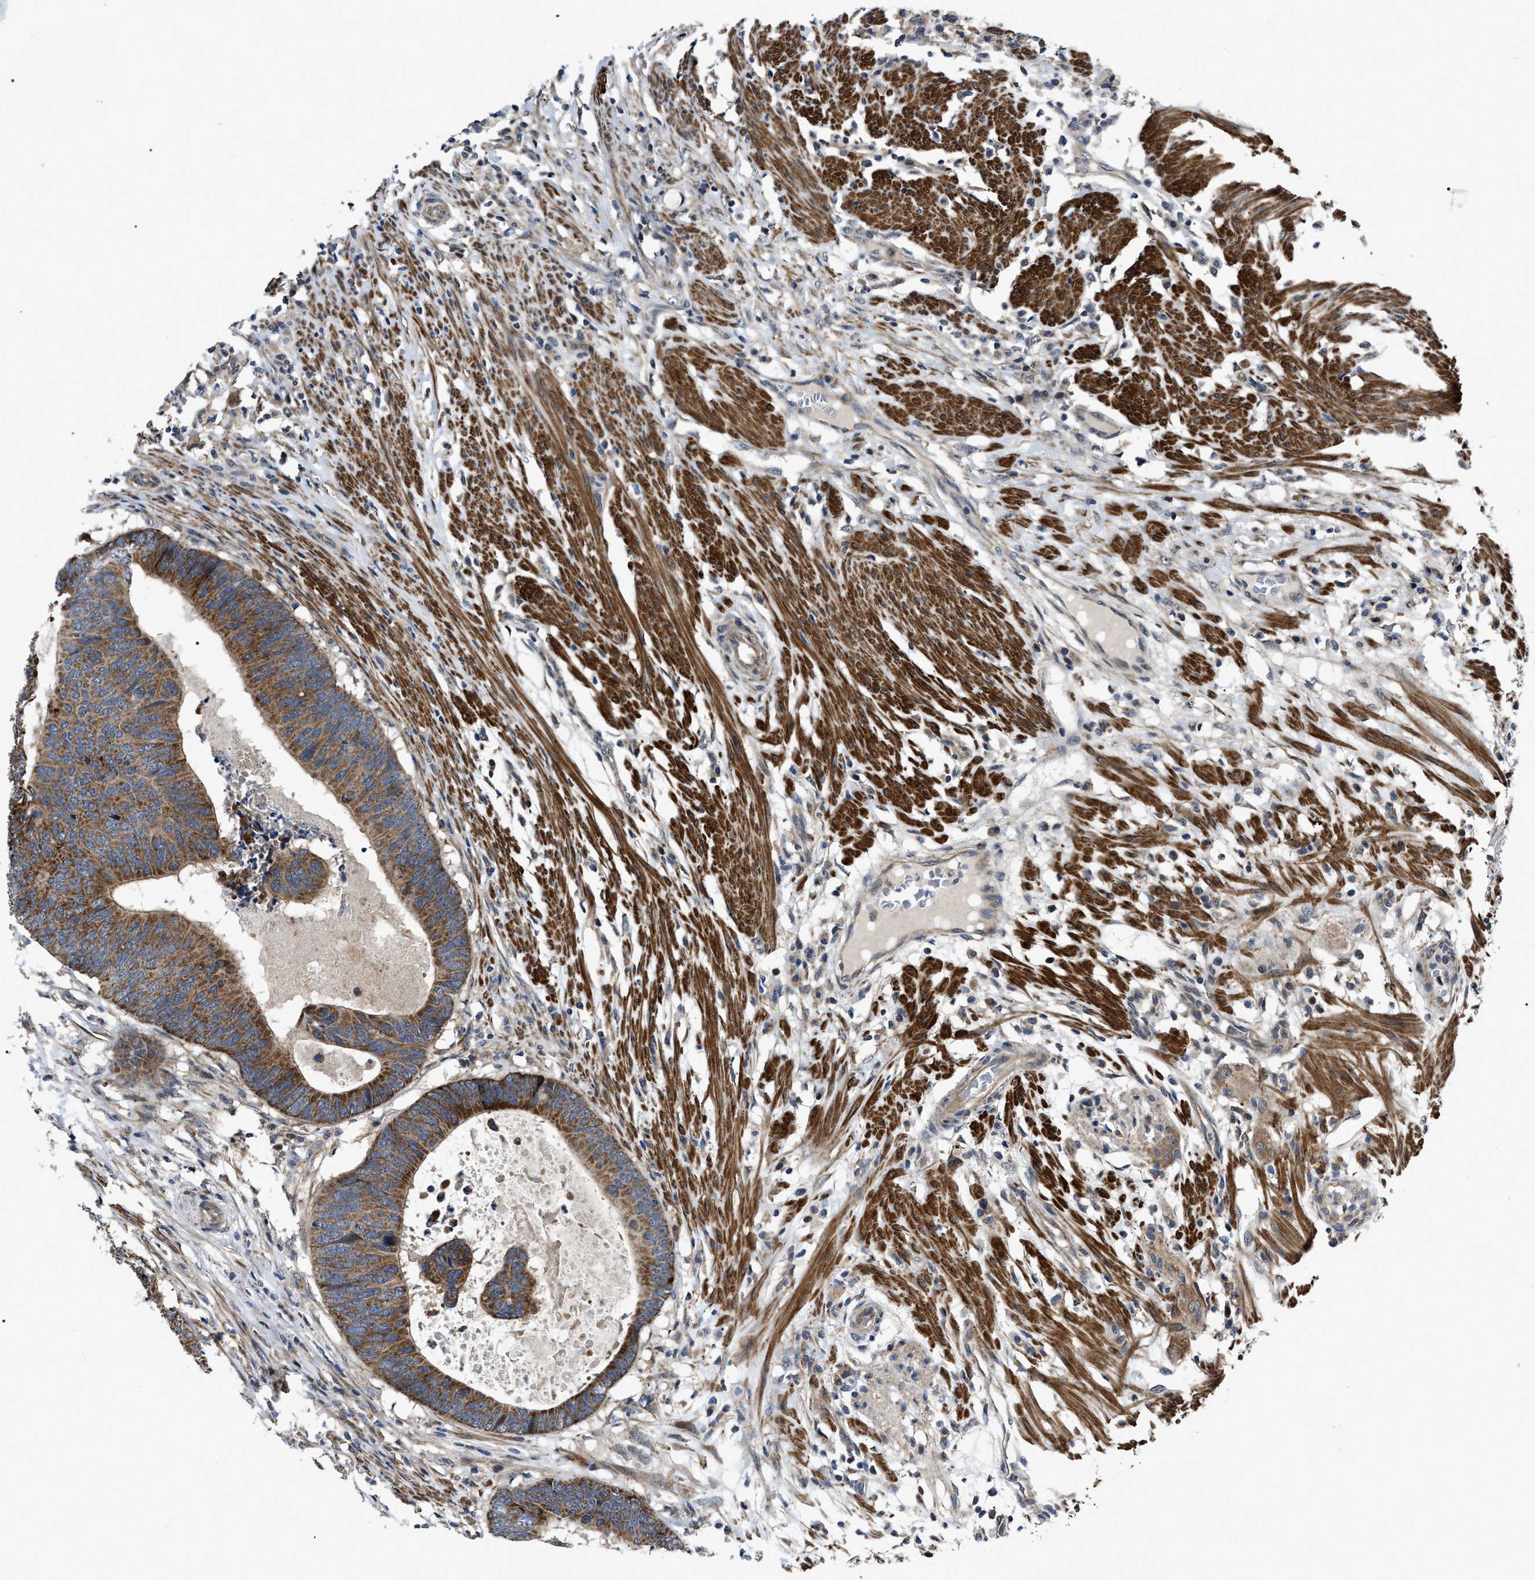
{"staining": {"intensity": "strong", "quantity": ">75%", "location": "cytoplasmic/membranous"}, "tissue": "colorectal cancer", "cell_type": "Tumor cells", "image_type": "cancer", "snomed": [{"axis": "morphology", "description": "Adenocarcinoma, NOS"}, {"axis": "topography", "description": "Colon"}], "caption": "This is an image of IHC staining of colorectal adenocarcinoma, which shows strong positivity in the cytoplasmic/membranous of tumor cells.", "gene": "PPWD1", "patient": {"sex": "male", "age": 56}}